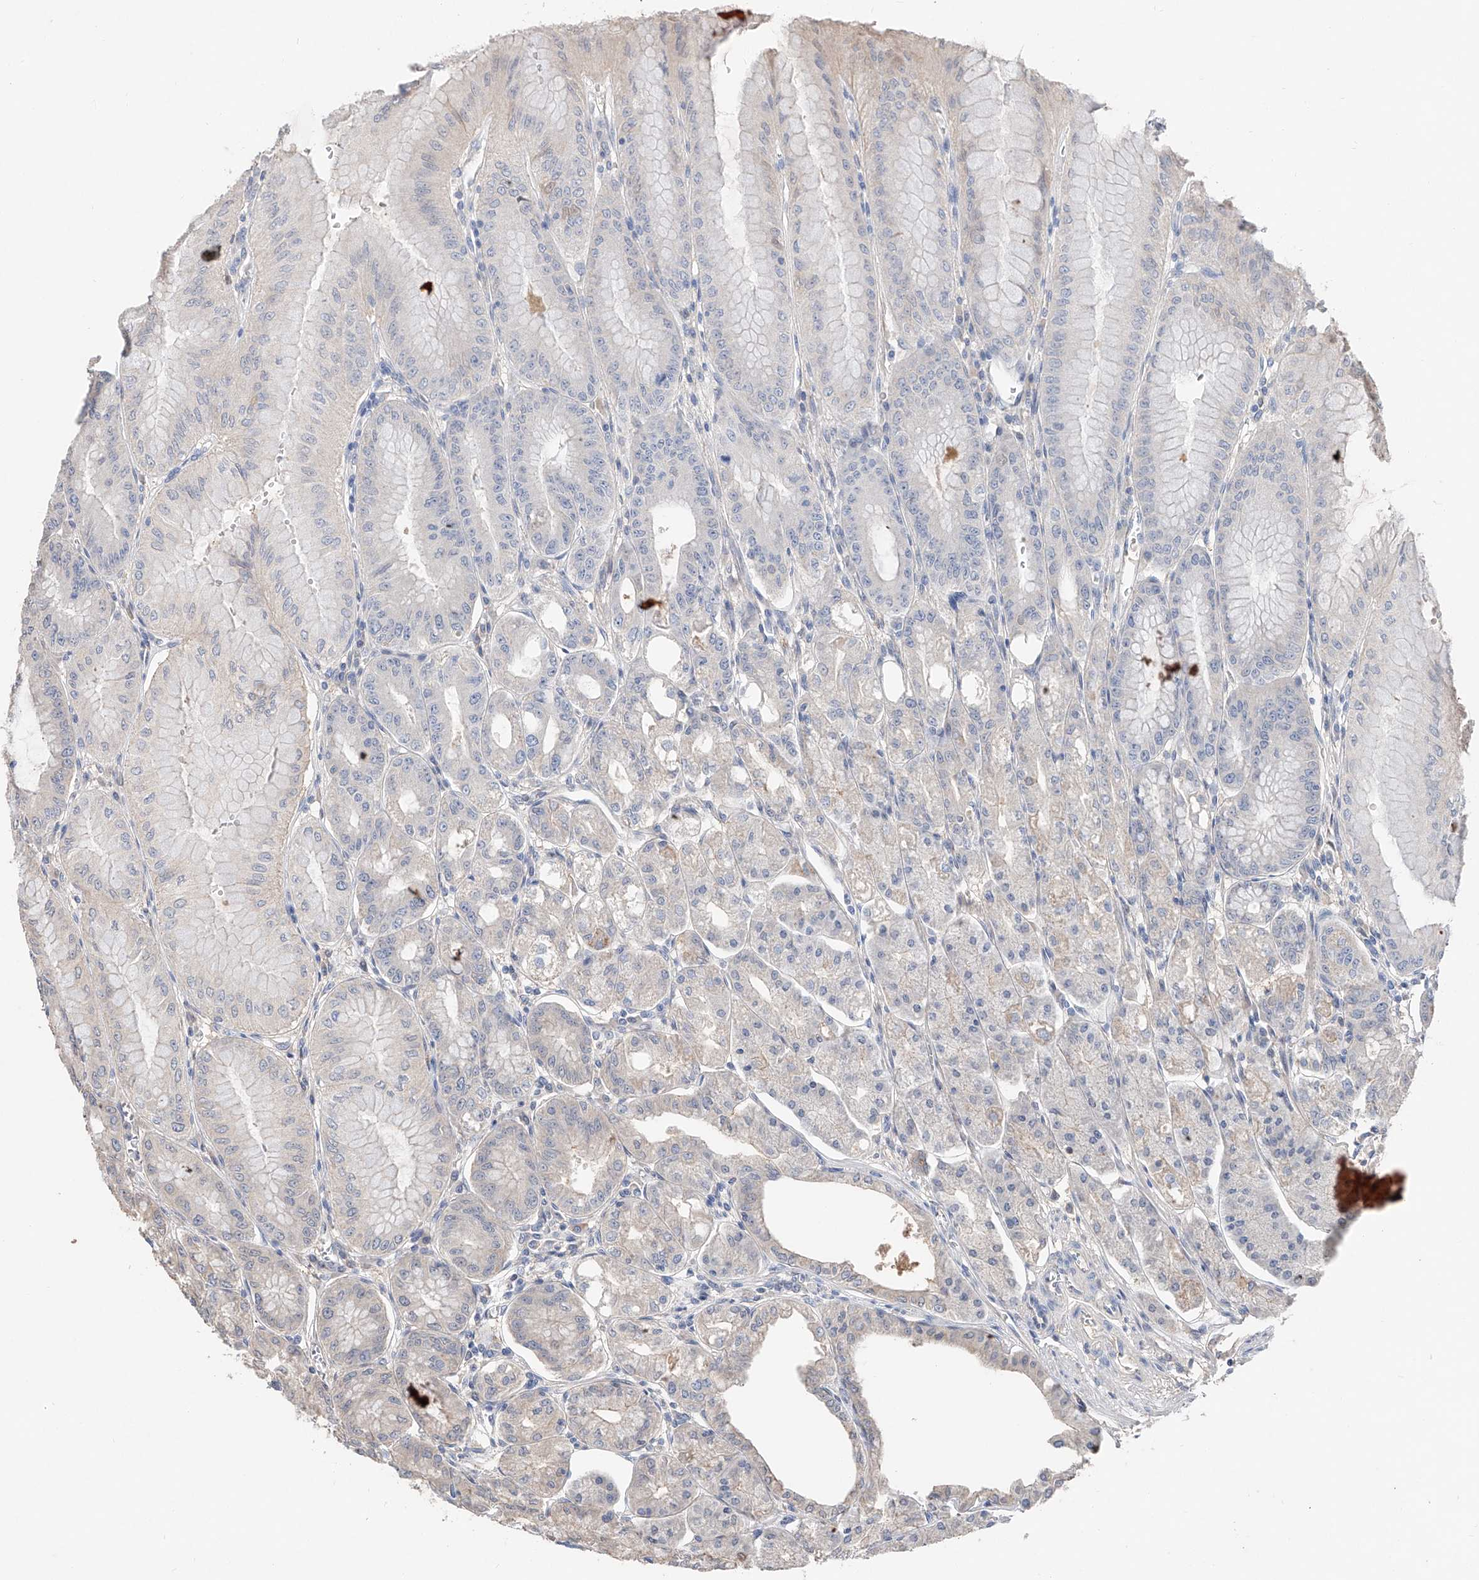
{"staining": {"intensity": "weak", "quantity": "<25%", "location": "cytoplasmic/membranous"}, "tissue": "stomach", "cell_type": "Glandular cells", "image_type": "normal", "snomed": [{"axis": "morphology", "description": "Normal tissue, NOS"}, {"axis": "topography", "description": "Stomach, lower"}], "caption": "Immunohistochemical staining of normal human stomach demonstrates no significant expression in glandular cells. (Immunohistochemistry (ihc), brightfield microscopy, high magnification).", "gene": "FUCA2", "patient": {"sex": "male", "age": 71}}